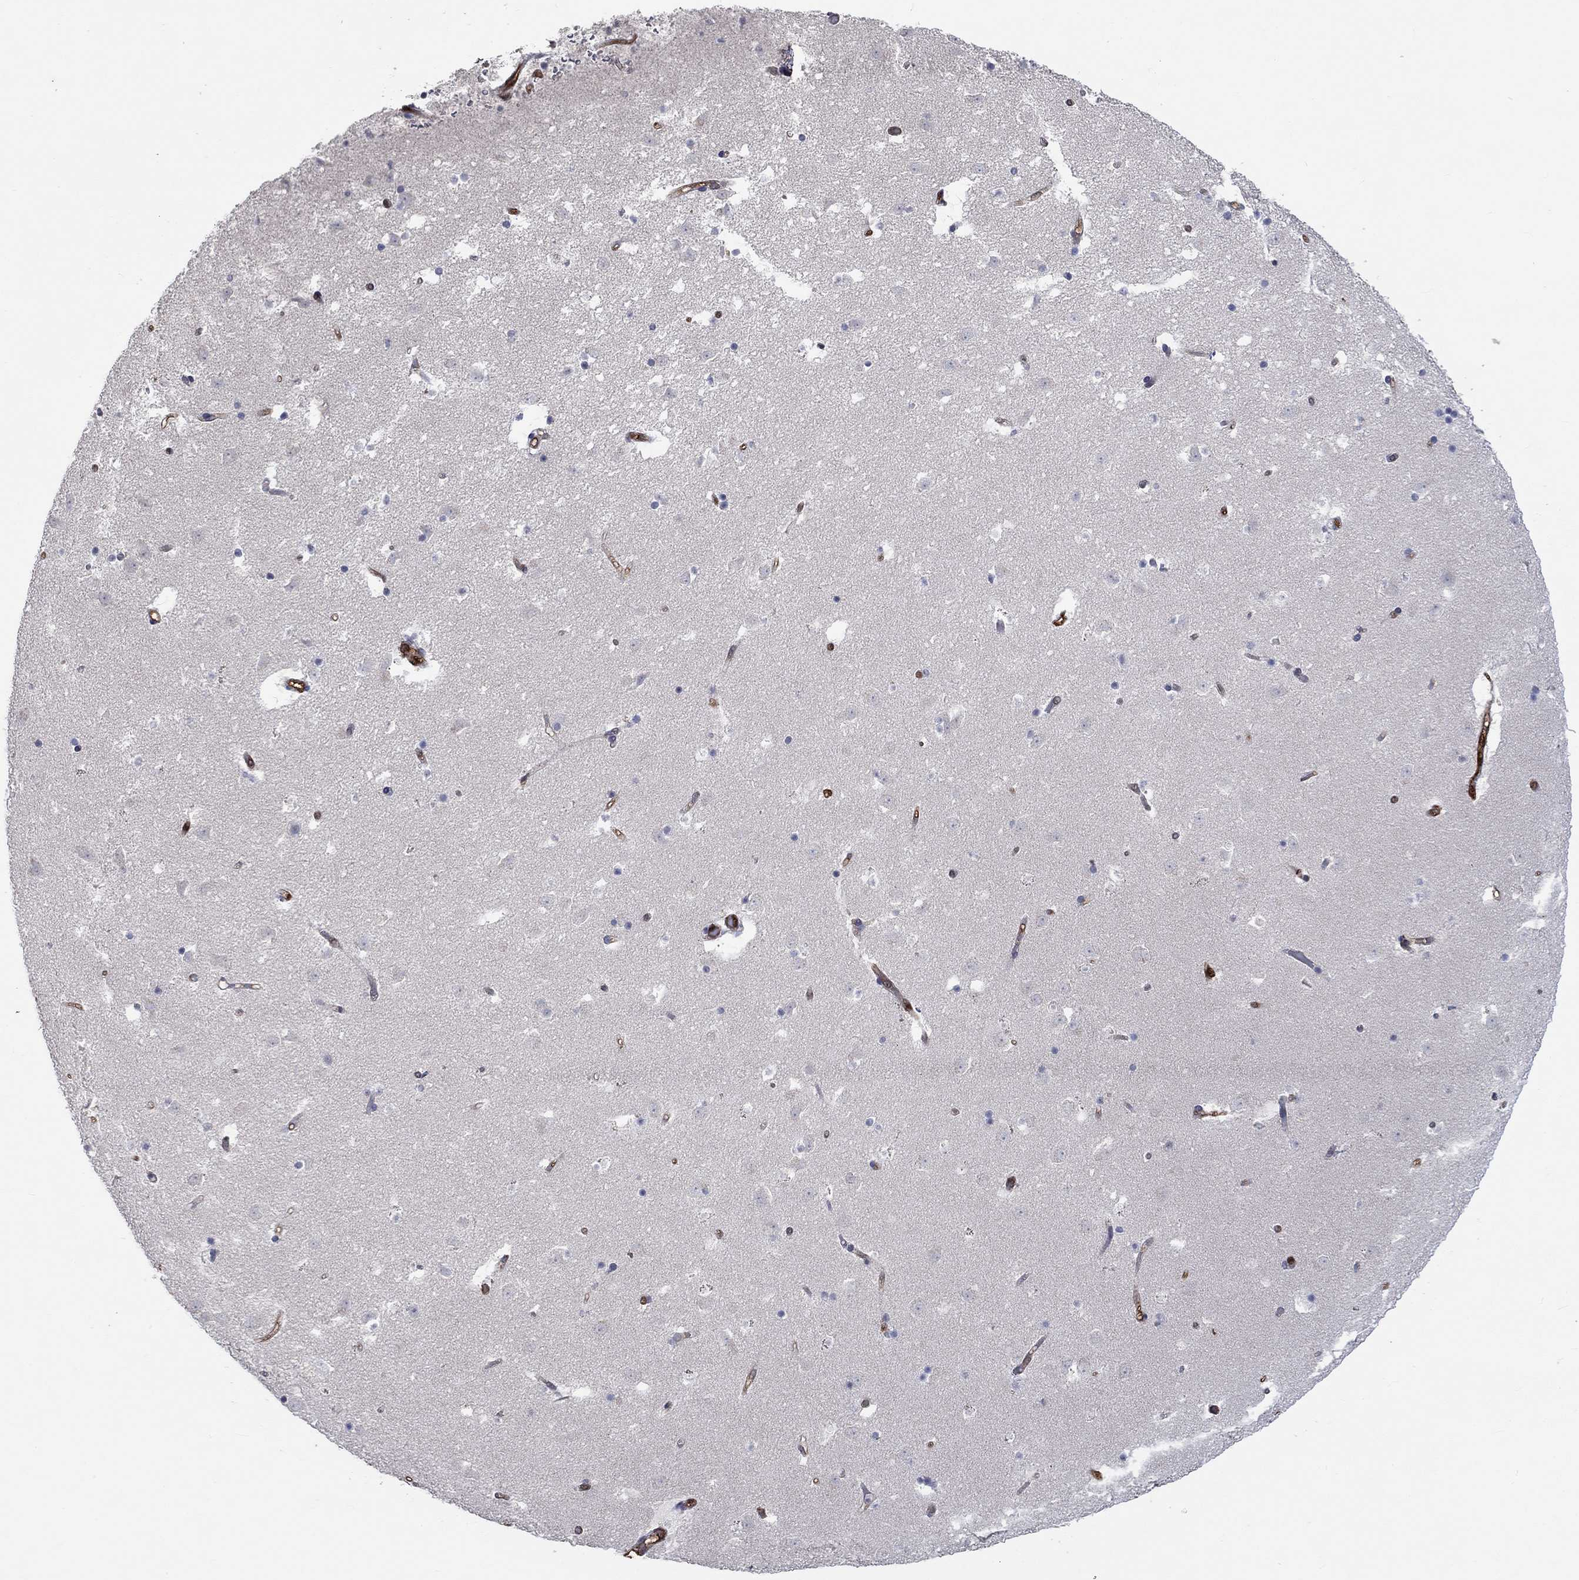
{"staining": {"intensity": "negative", "quantity": "none", "location": "none"}, "tissue": "caudate", "cell_type": "Glial cells", "image_type": "normal", "snomed": [{"axis": "morphology", "description": "Normal tissue, NOS"}, {"axis": "topography", "description": "Lateral ventricle wall"}], "caption": "Caudate was stained to show a protein in brown. There is no significant expression in glial cells. Brightfield microscopy of IHC stained with DAB (brown) and hematoxylin (blue), captured at high magnification.", "gene": "TGM2", "patient": {"sex": "female", "age": 42}}